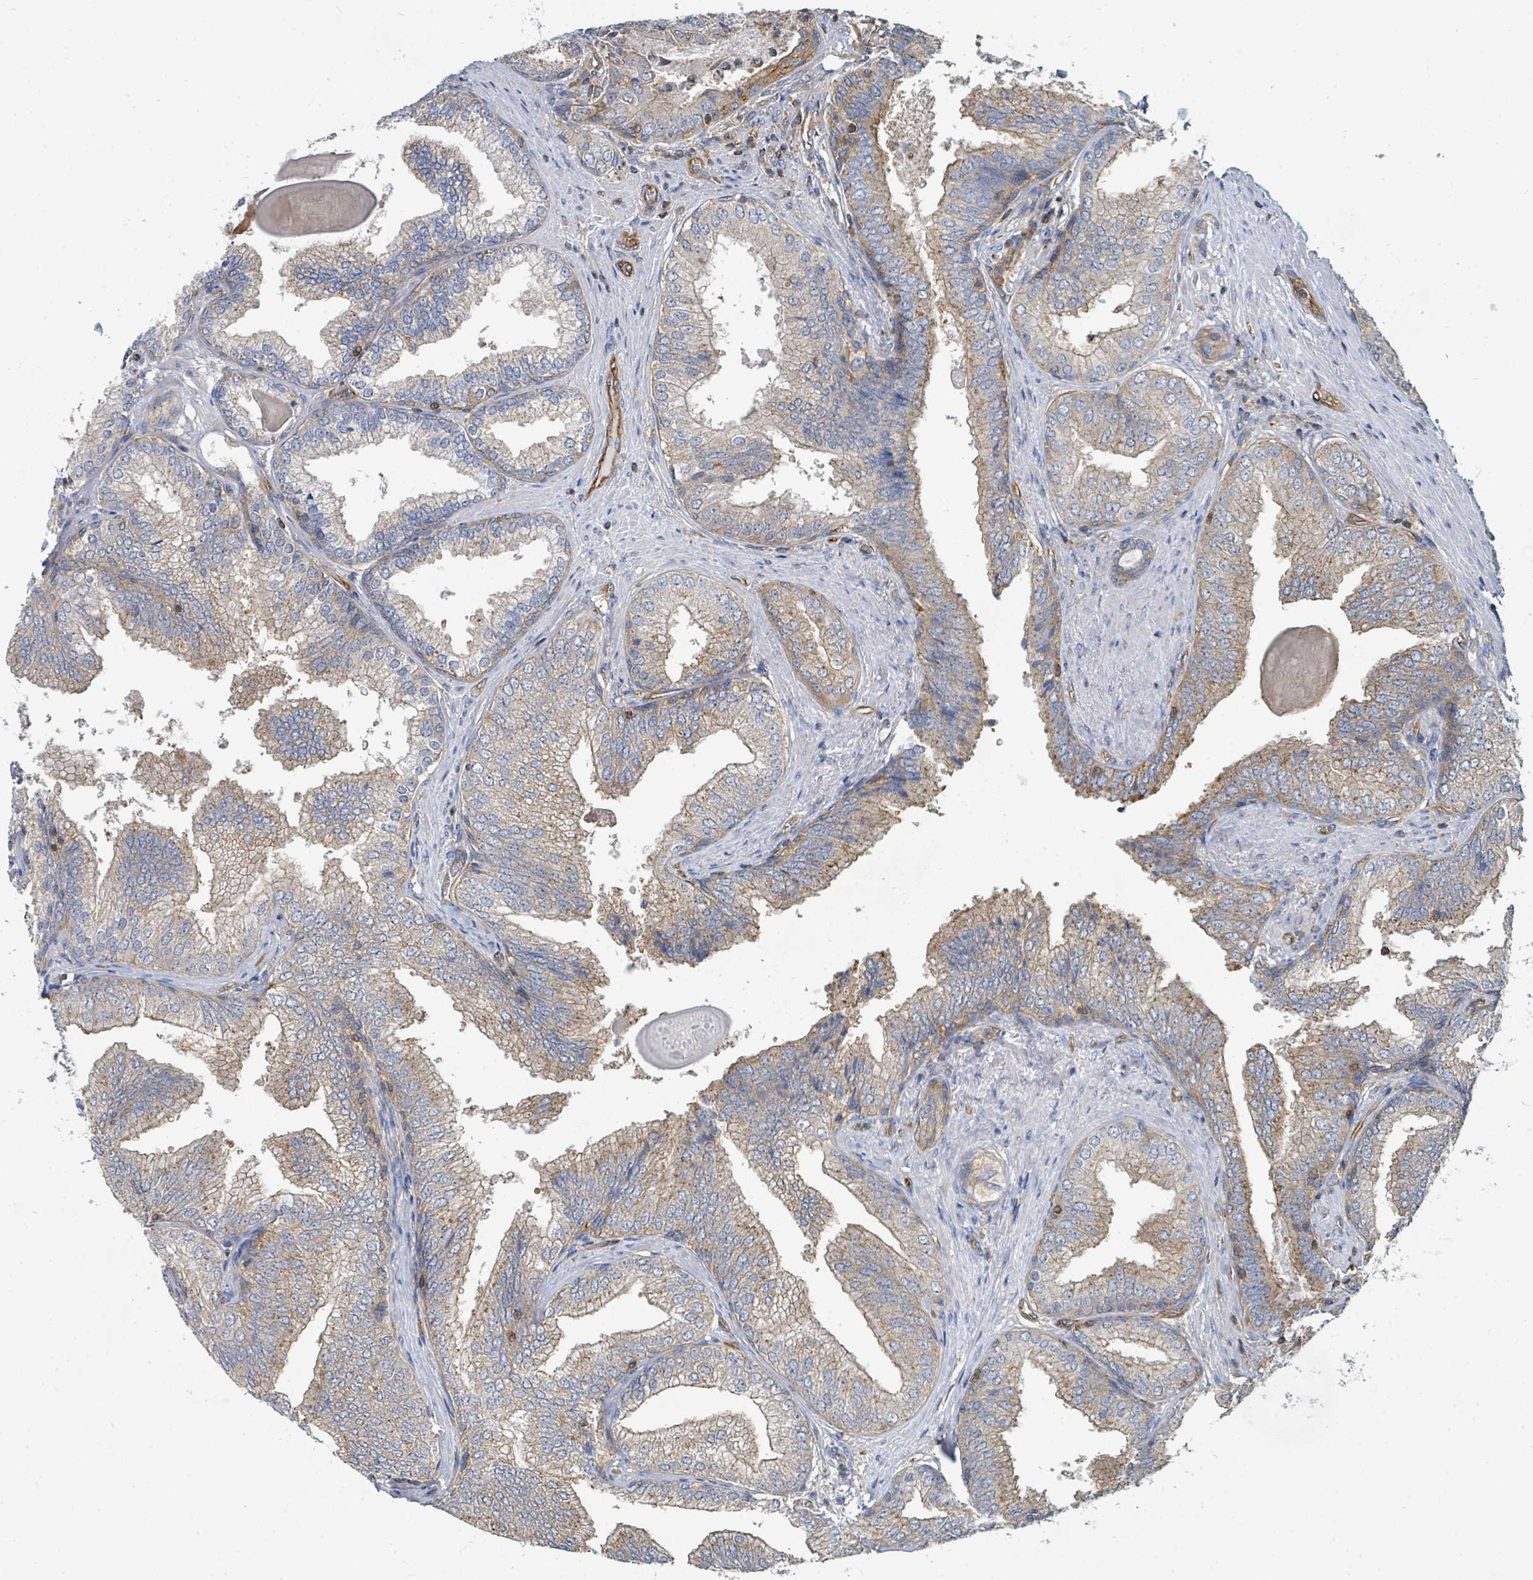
{"staining": {"intensity": "moderate", "quantity": "25%-75%", "location": "cytoplasmic/membranous"}, "tissue": "prostate cancer", "cell_type": "Tumor cells", "image_type": "cancer", "snomed": [{"axis": "morphology", "description": "Adenocarcinoma, High grade"}, {"axis": "topography", "description": "Prostate"}], "caption": "There is medium levels of moderate cytoplasmic/membranous expression in tumor cells of prostate high-grade adenocarcinoma, as demonstrated by immunohistochemical staining (brown color).", "gene": "BOLA2B", "patient": {"sex": "male", "age": 63}}